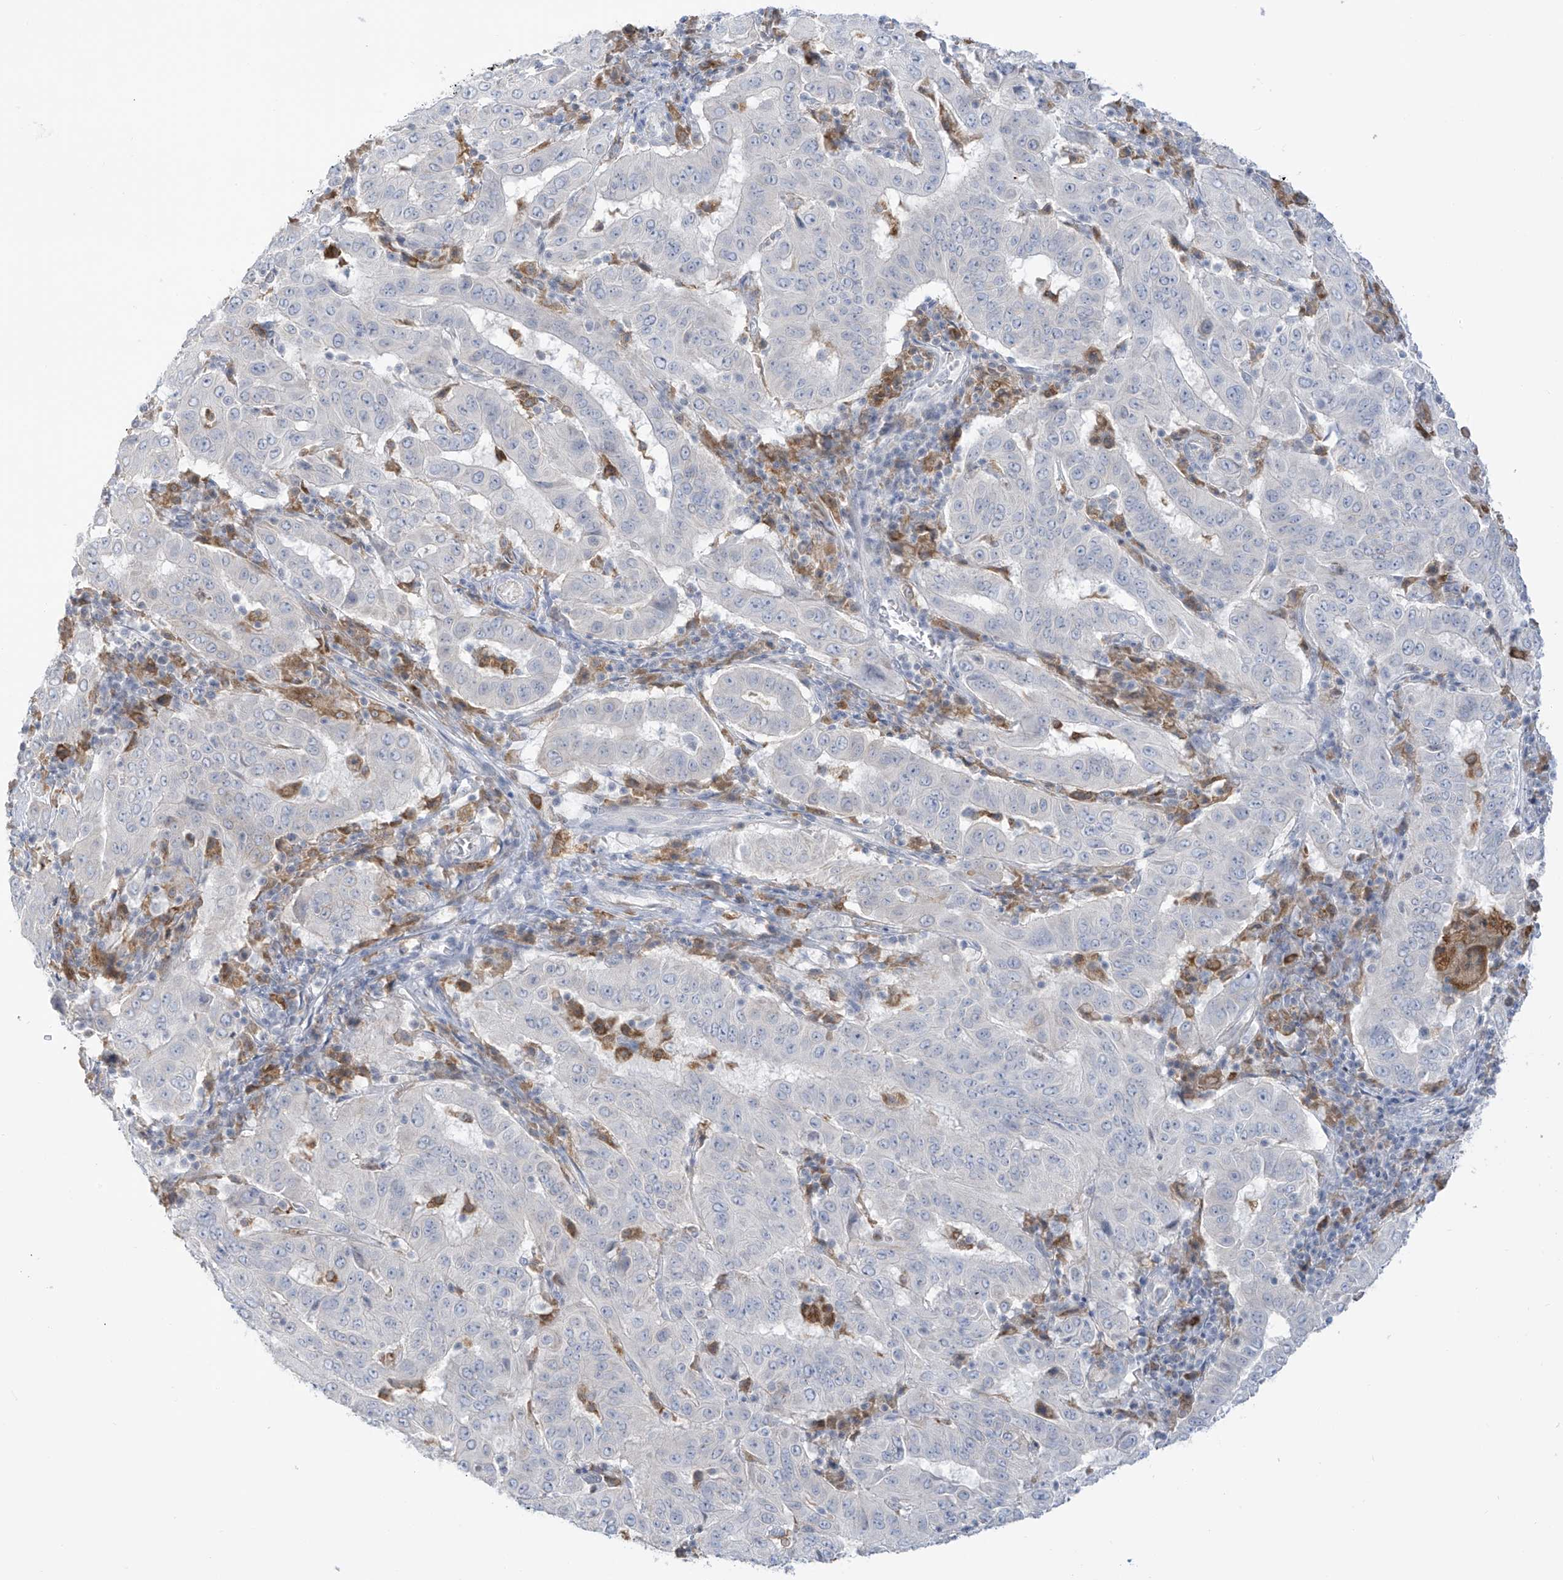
{"staining": {"intensity": "negative", "quantity": "none", "location": "none"}, "tissue": "pancreatic cancer", "cell_type": "Tumor cells", "image_type": "cancer", "snomed": [{"axis": "morphology", "description": "Adenocarcinoma, NOS"}, {"axis": "topography", "description": "Pancreas"}], "caption": "Immunohistochemical staining of adenocarcinoma (pancreatic) shows no significant positivity in tumor cells. (Stains: DAB (3,3'-diaminobenzidine) immunohistochemistry with hematoxylin counter stain, Microscopy: brightfield microscopy at high magnification).", "gene": "TBXAS1", "patient": {"sex": "male", "age": 63}}